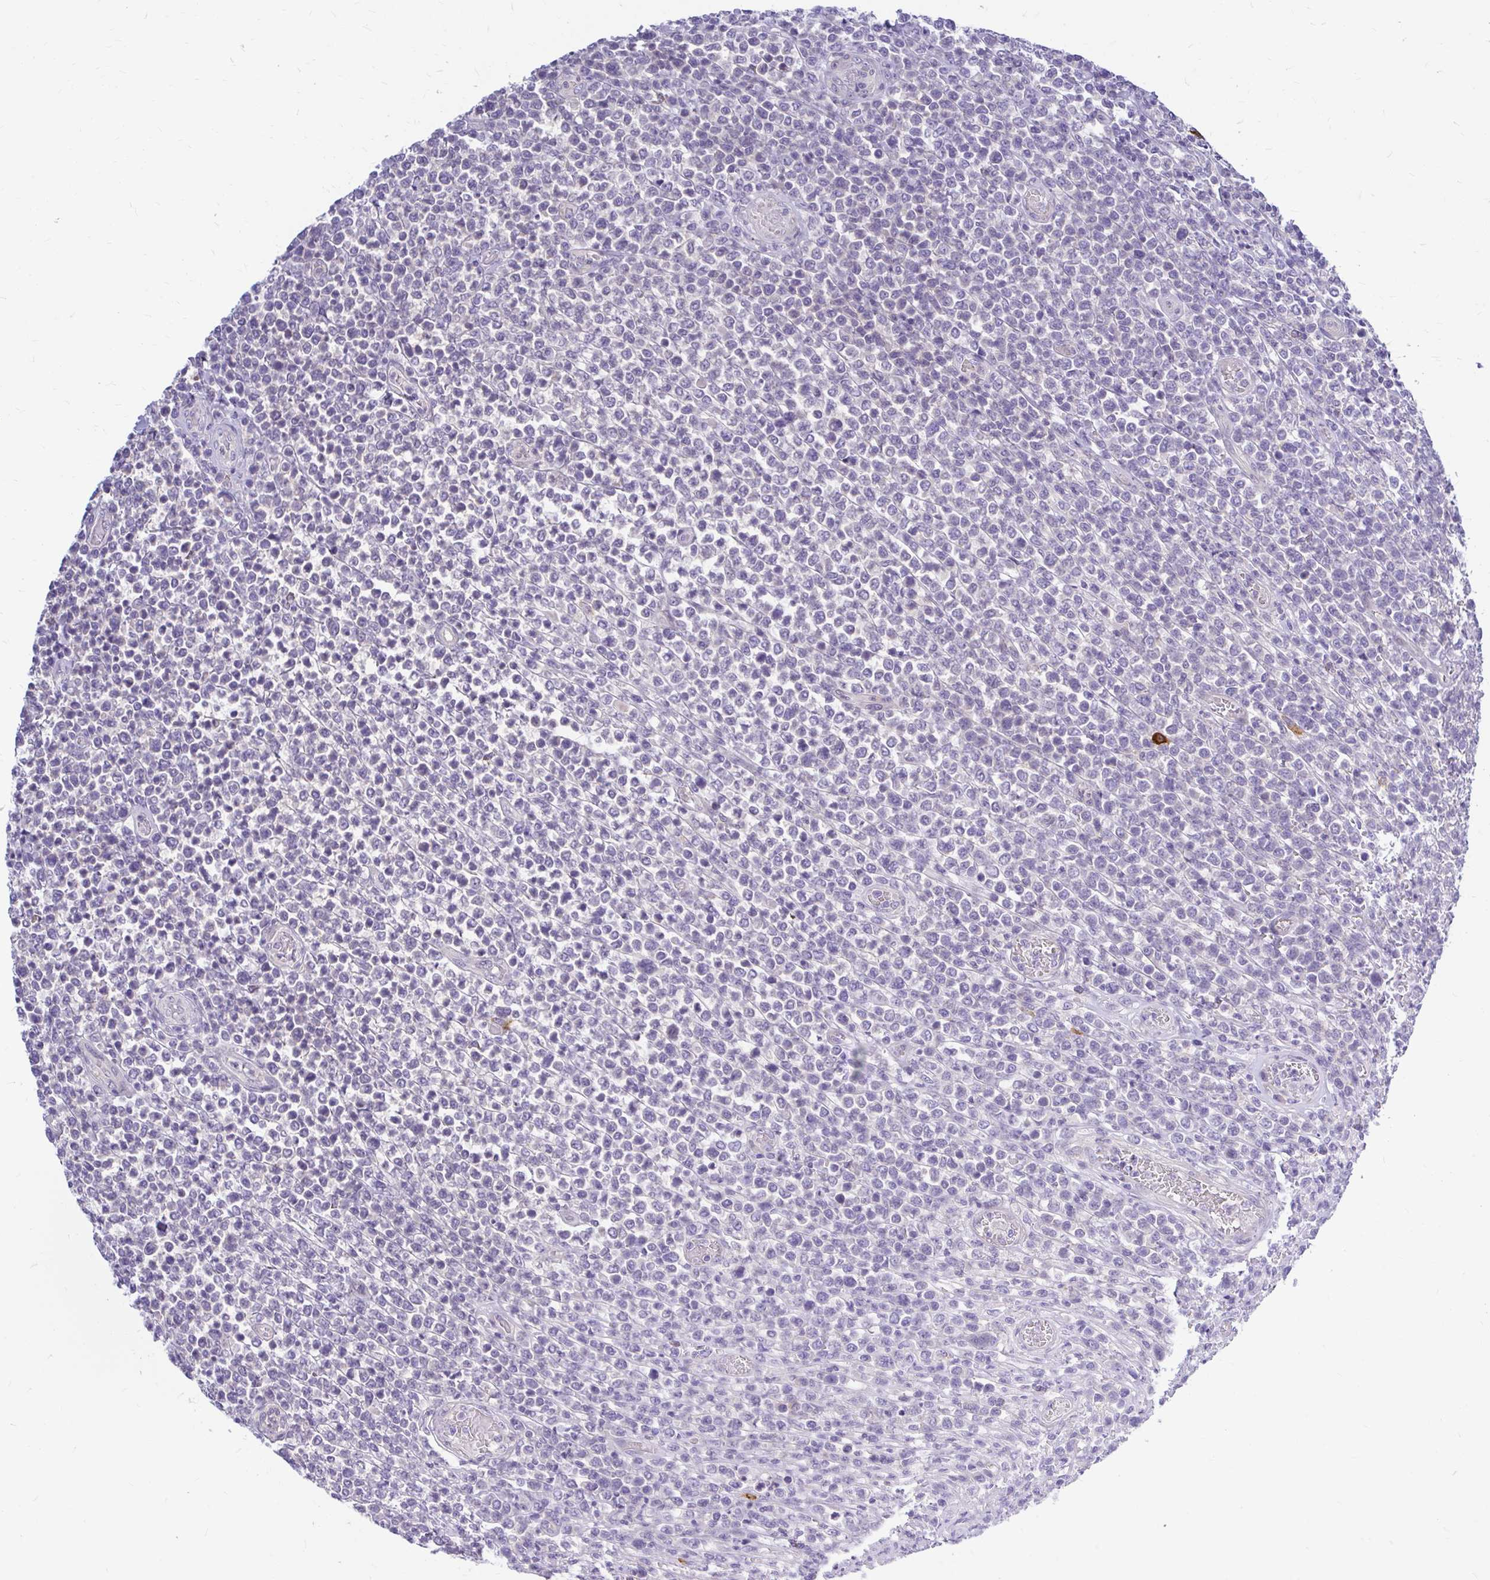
{"staining": {"intensity": "negative", "quantity": "none", "location": "none"}, "tissue": "lymphoma", "cell_type": "Tumor cells", "image_type": "cancer", "snomed": [{"axis": "morphology", "description": "Malignant lymphoma, non-Hodgkin's type, High grade"}, {"axis": "topography", "description": "Soft tissue"}], "caption": "Lymphoma stained for a protein using immunohistochemistry (IHC) demonstrates no positivity tumor cells.", "gene": "MAP1LC3A", "patient": {"sex": "female", "age": 56}}